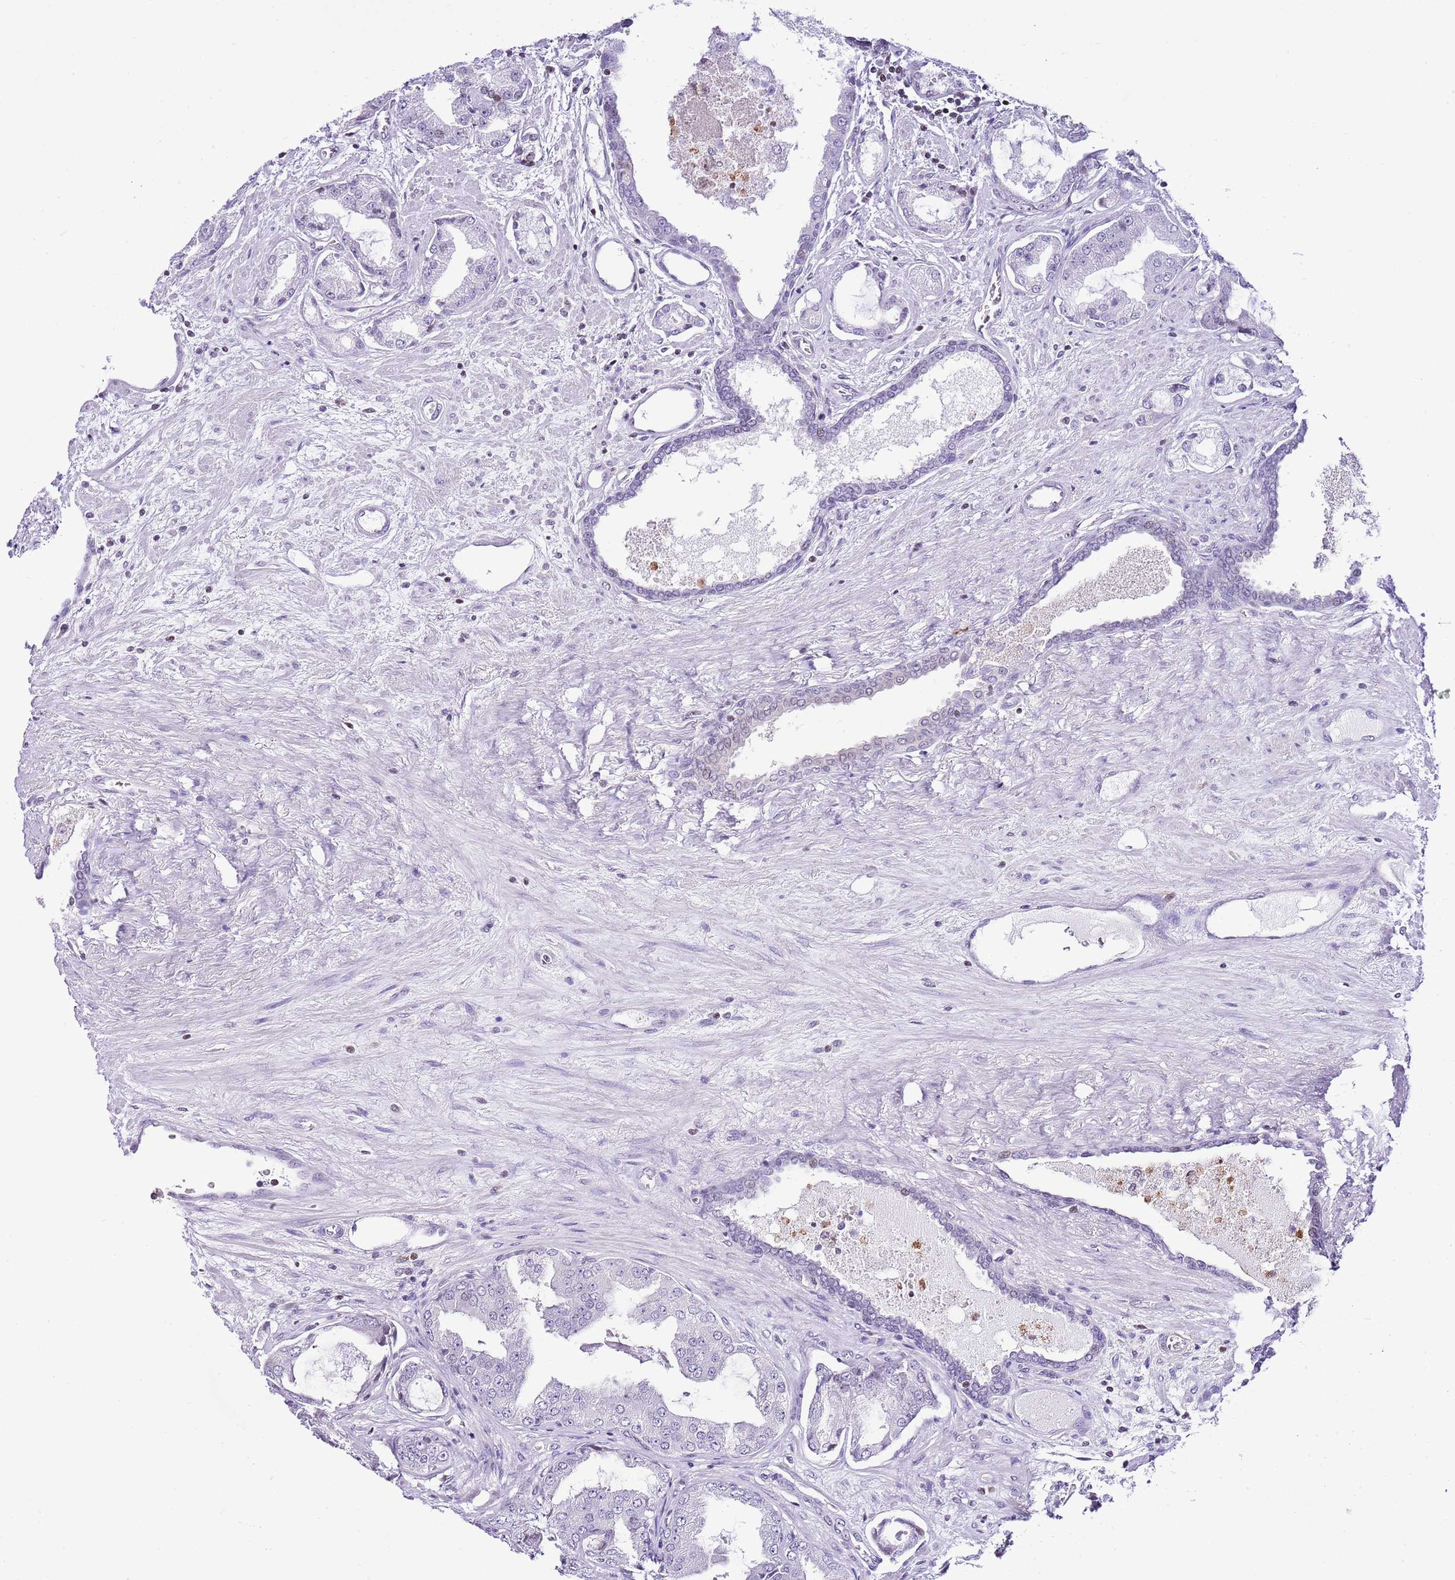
{"staining": {"intensity": "negative", "quantity": "none", "location": "none"}, "tissue": "prostate cancer", "cell_type": "Tumor cells", "image_type": "cancer", "snomed": [{"axis": "morphology", "description": "Adenocarcinoma, High grade"}, {"axis": "topography", "description": "Prostate"}], "caption": "Protein analysis of prostate cancer (high-grade adenocarcinoma) demonstrates no significant expression in tumor cells.", "gene": "PRR15", "patient": {"sex": "male", "age": 68}}